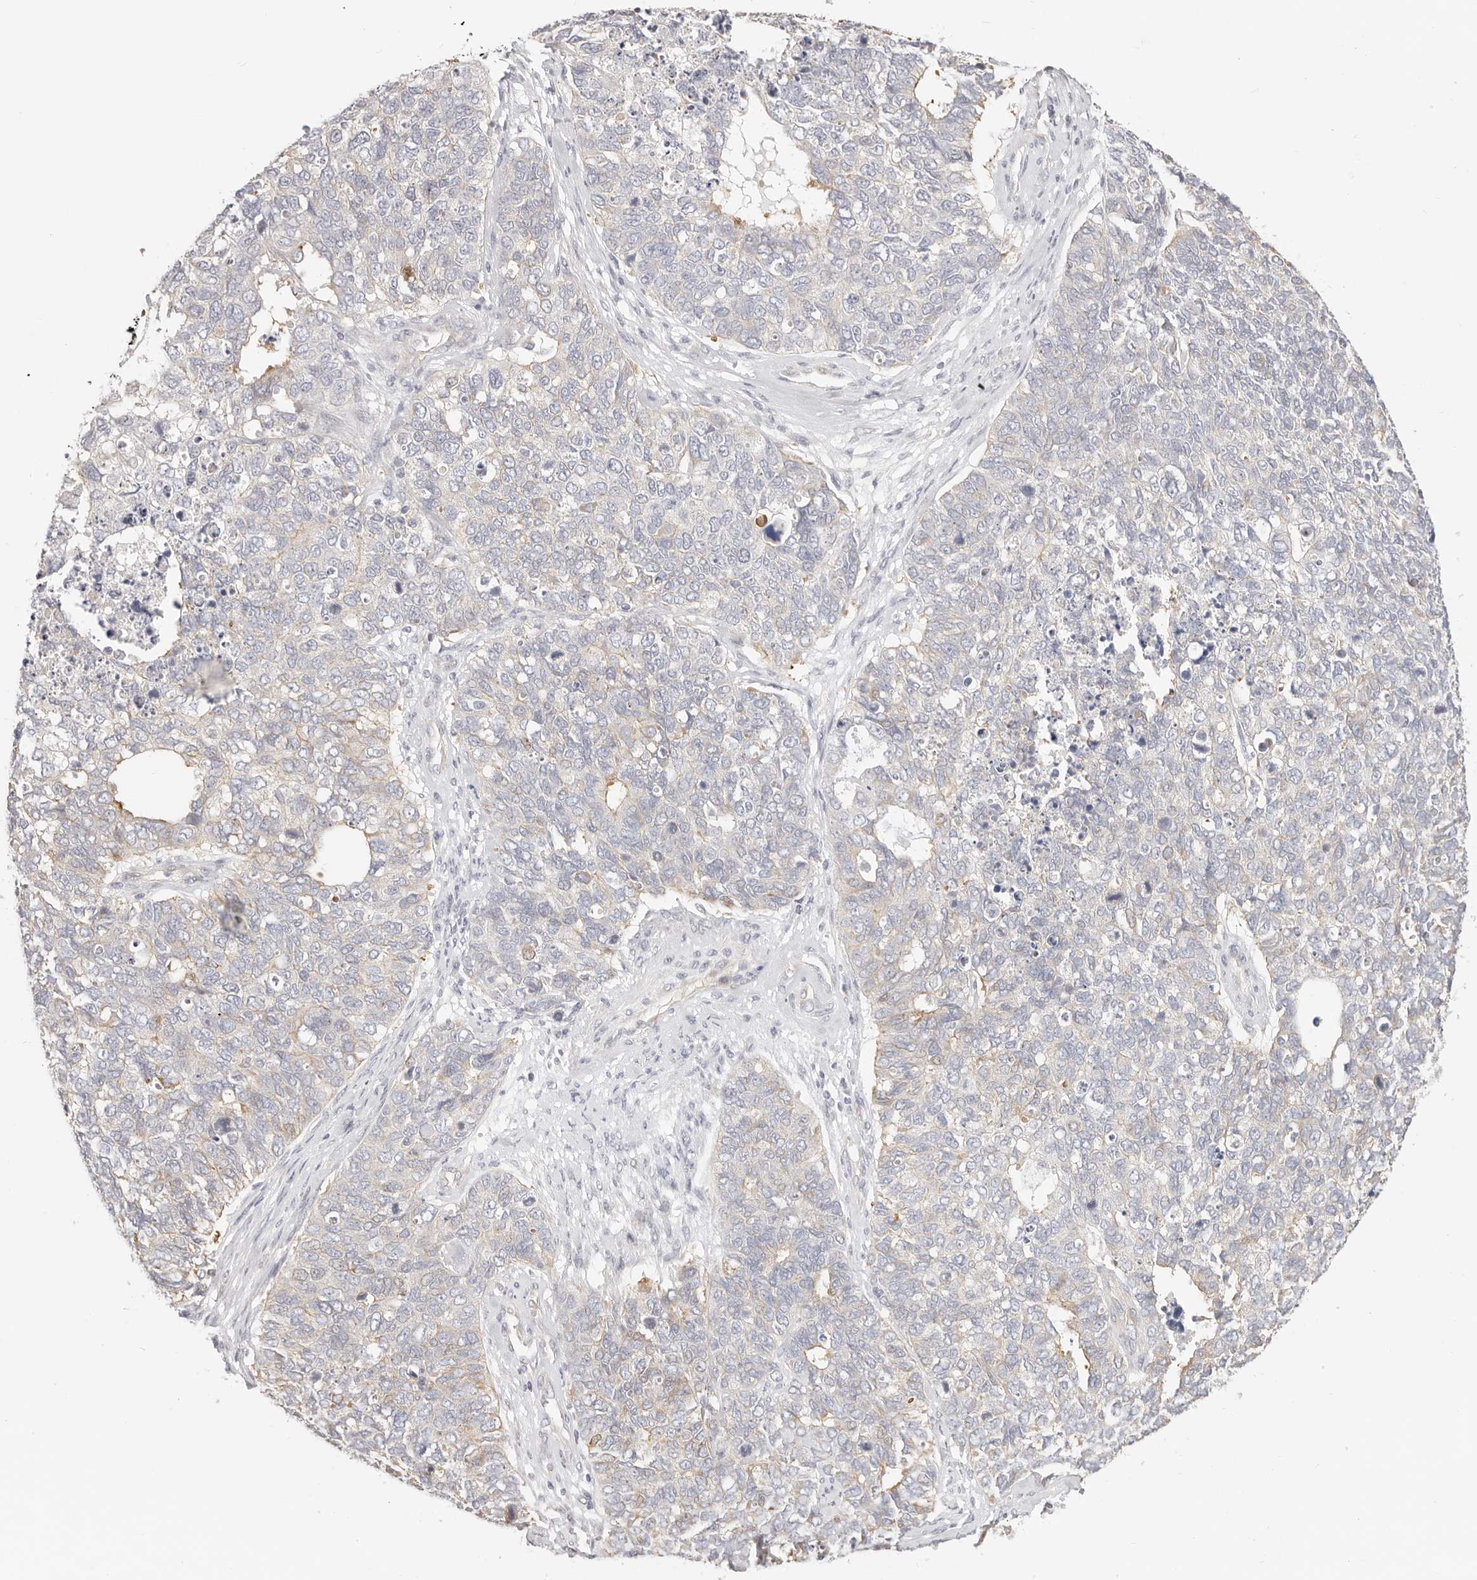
{"staining": {"intensity": "negative", "quantity": "none", "location": "none"}, "tissue": "cervical cancer", "cell_type": "Tumor cells", "image_type": "cancer", "snomed": [{"axis": "morphology", "description": "Squamous cell carcinoma, NOS"}, {"axis": "topography", "description": "Cervix"}], "caption": "IHC of cervical squamous cell carcinoma demonstrates no positivity in tumor cells.", "gene": "DTNBP1", "patient": {"sex": "female", "age": 63}}